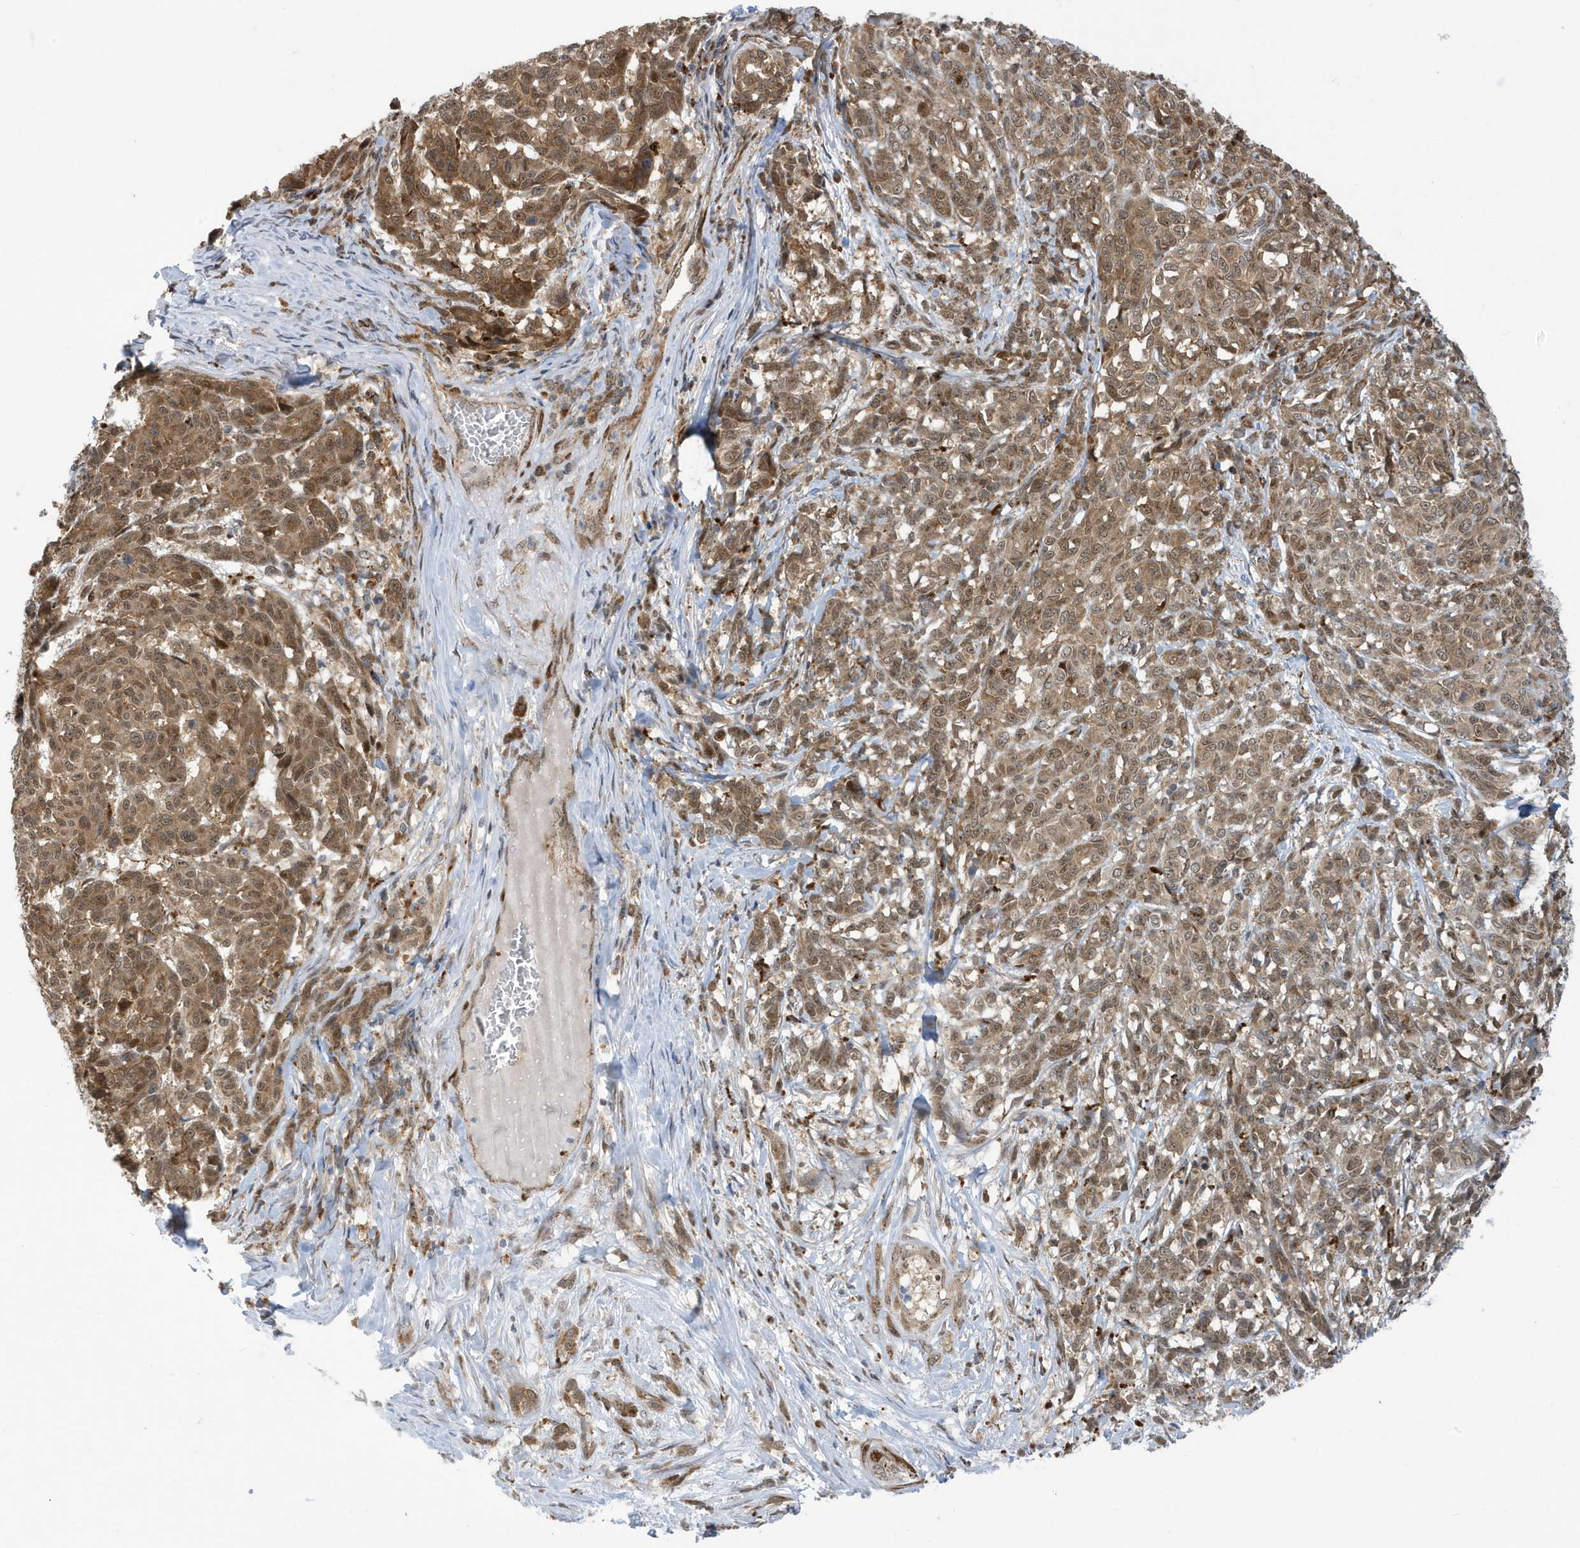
{"staining": {"intensity": "moderate", "quantity": ">75%", "location": "cytoplasmic/membranous,nuclear"}, "tissue": "melanoma", "cell_type": "Tumor cells", "image_type": "cancer", "snomed": [{"axis": "morphology", "description": "Malignant melanoma, NOS"}, {"axis": "topography", "description": "Skin"}], "caption": "Human melanoma stained for a protein (brown) shows moderate cytoplasmic/membranous and nuclear positive positivity in approximately >75% of tumor cells.", "gene": "ZNF507", "patient": {"sex": "male", "age": 49}}